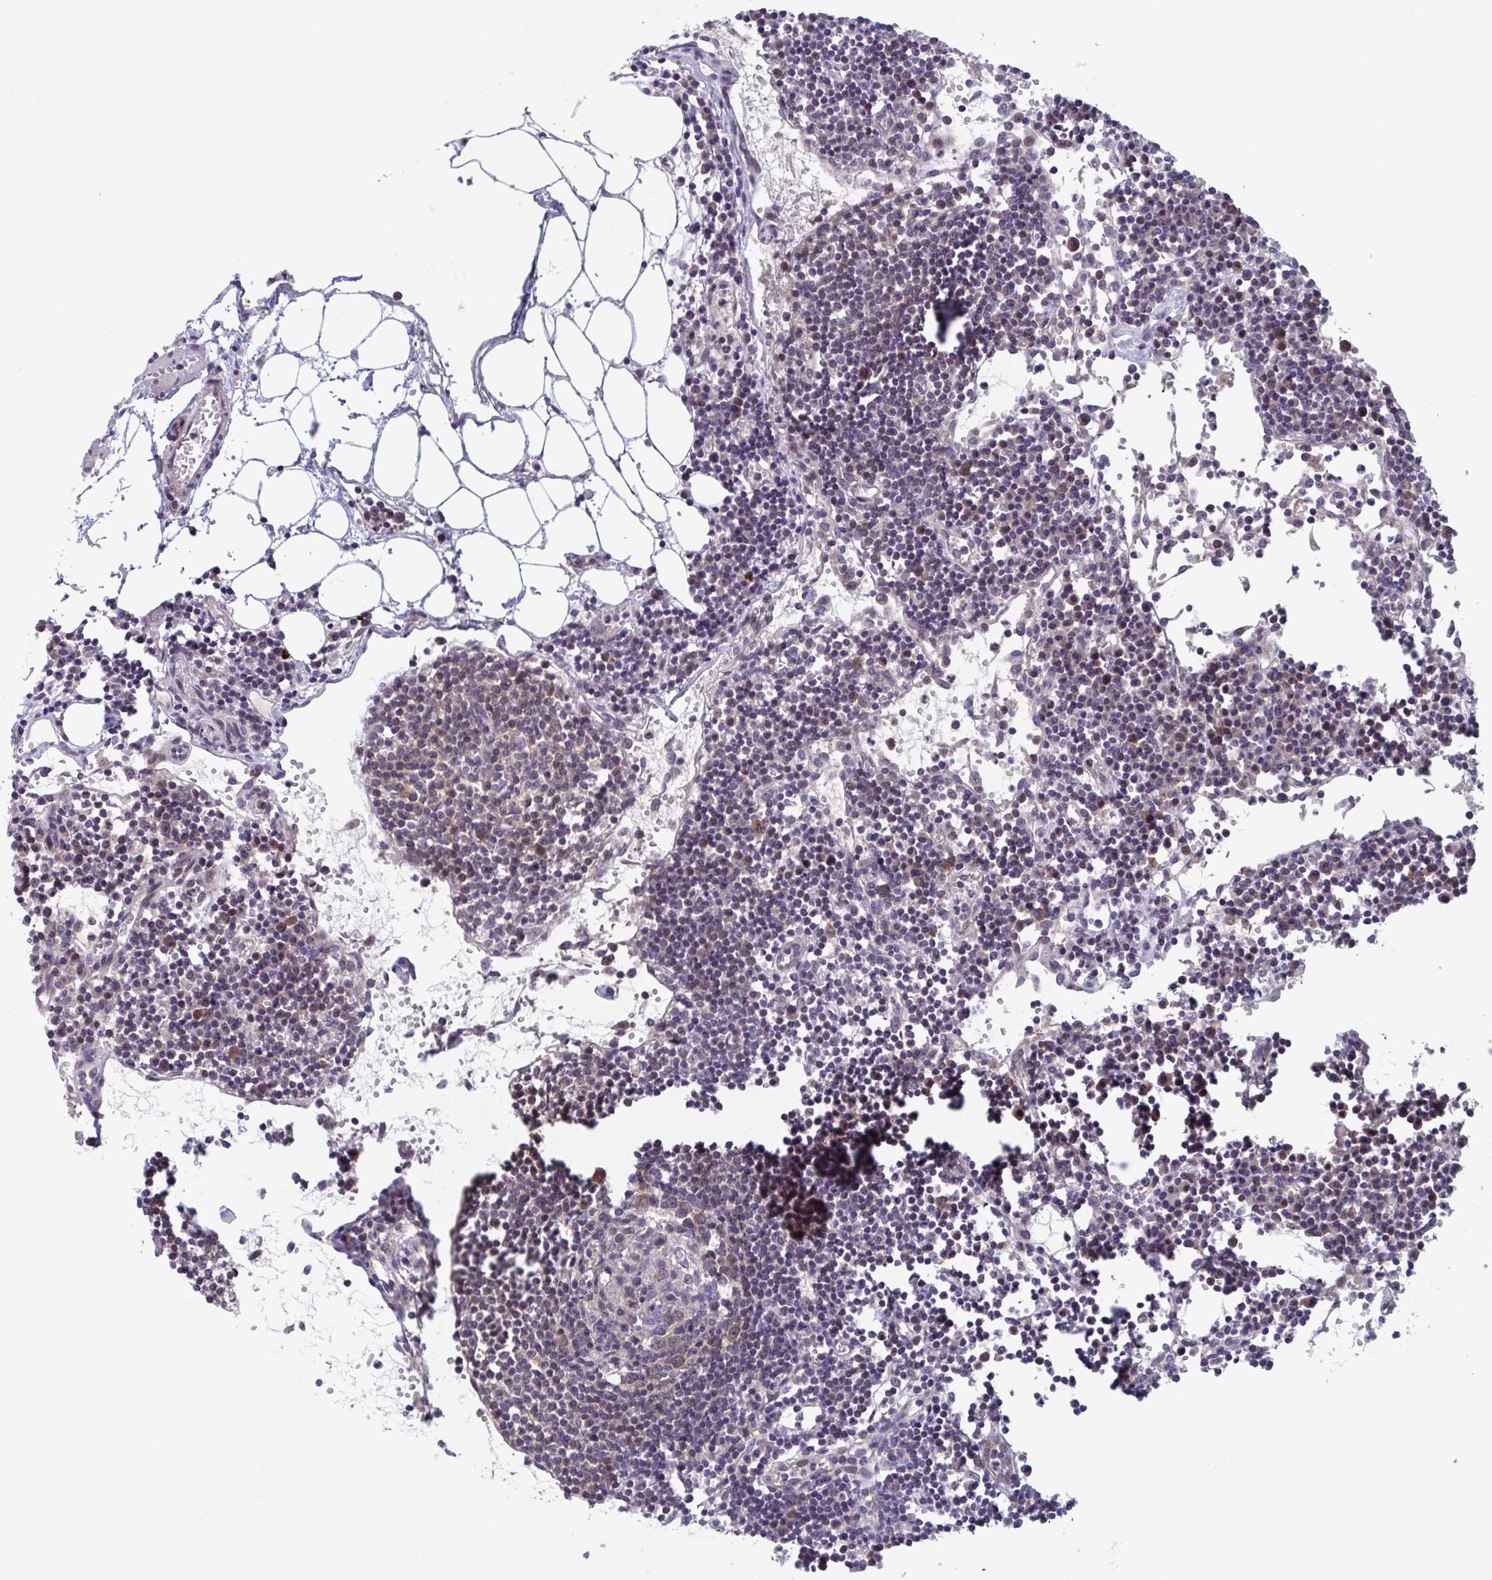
{"staining": {"intensity": "negative", "quantity": "none", "location": "none"}, "tissue": "lymph node", "cell_type": "Germinal center cells", "image_type": "normal", "snomed": [{"axis": "morphology", "description": "Normal tissue, NOS"}, {"axis": "topography", "description": "Lymph node"}], "caption": "Immunohistochemistry histopathology image of benign human lymph node stained for a protein (brown), which shows no expression in germinal center cells. (Brightfield microscopy of DAB immunohistochemistry at high magnification).", "gene": "RIOK1", "patient": {"sex": "female", "age": 78}}